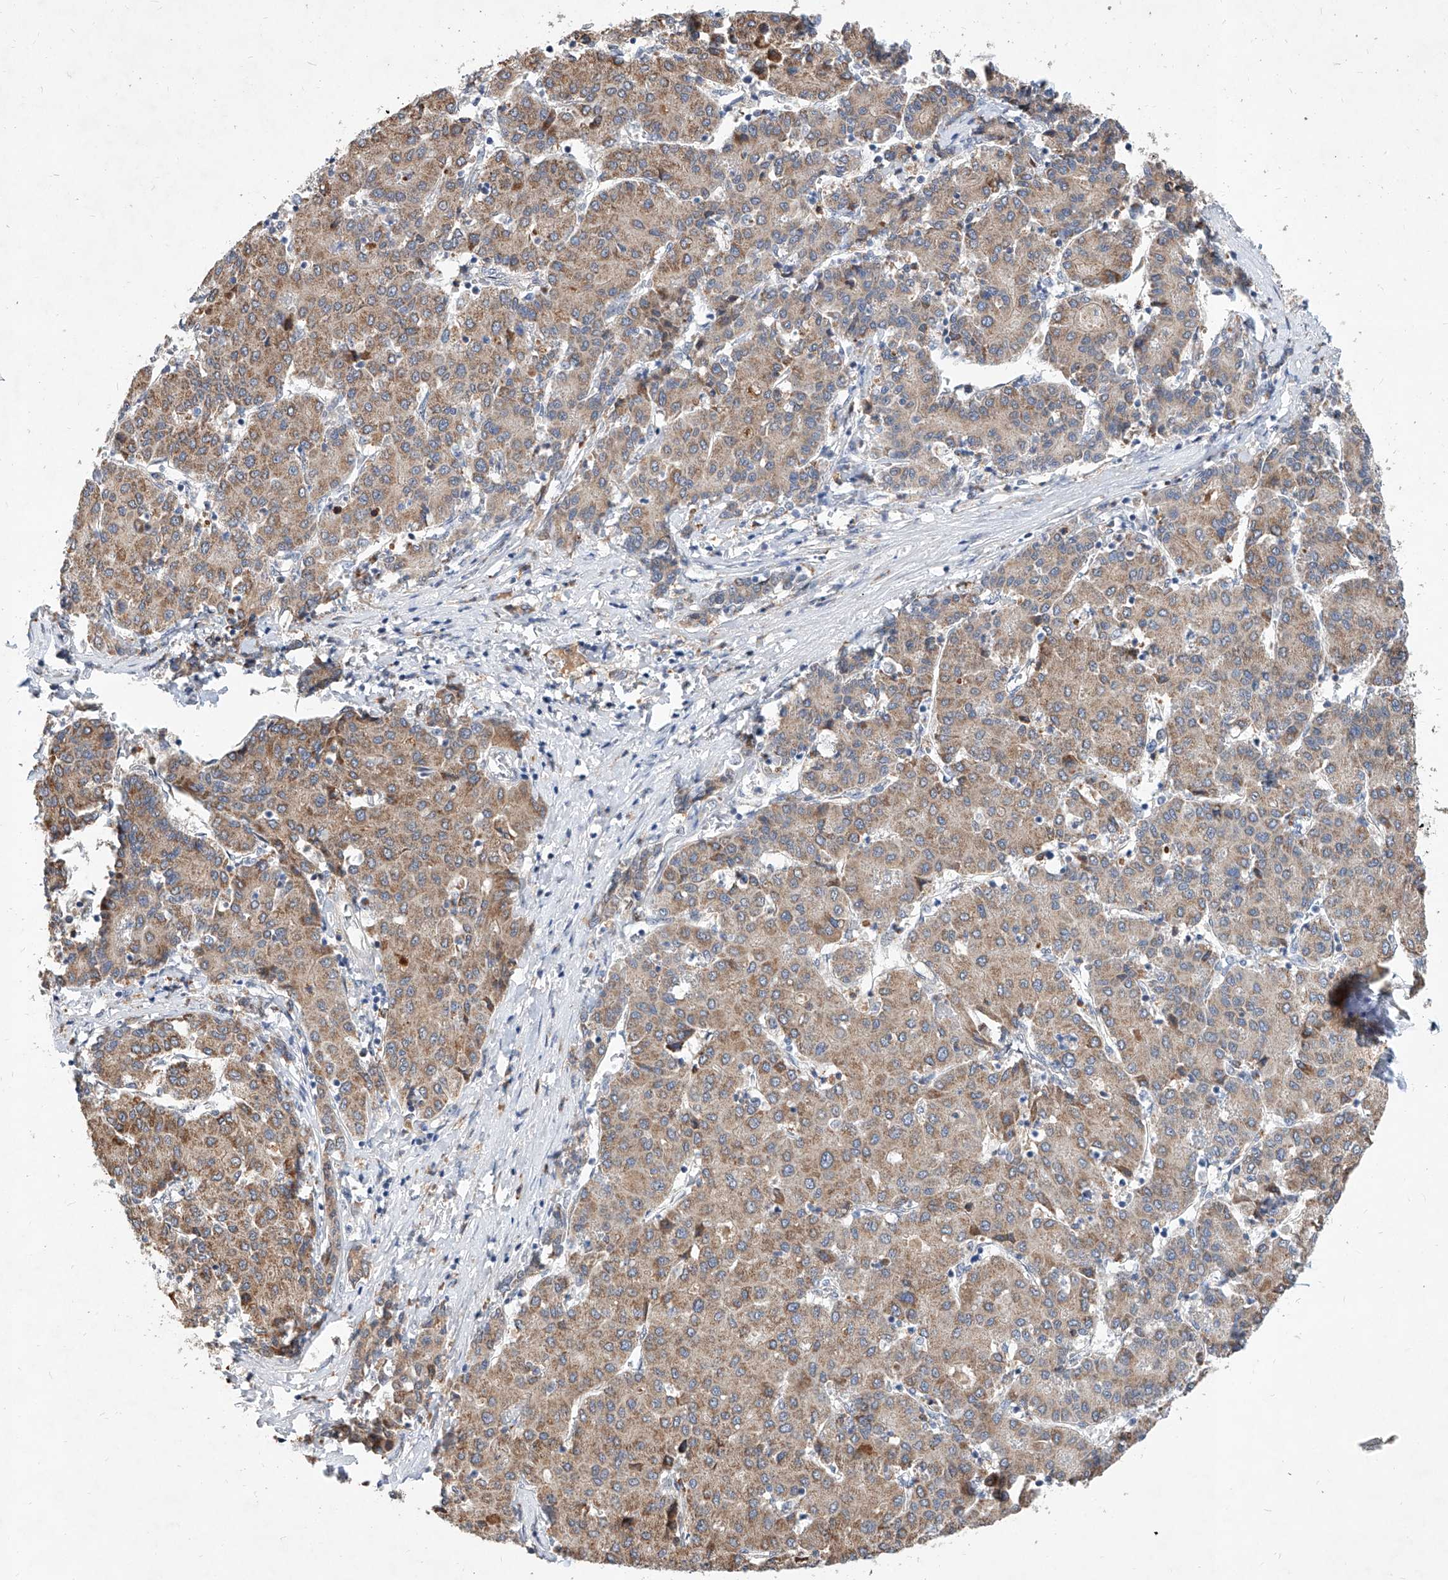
{"staining": {"intensity": "moderate", "quantity": ">75%", "location": "cytoplasmic/membranous"}, "tissue": "liver cancer", "cell_type": "Tumor cells", "image_type": "cancer", "snomed": [{"axis": "morphology", "description": "Carcinoma, Hepatocellular, NOS"}, {"axis": "topography", "description": "Liver"}], "caption": "IHC micrograph of neoplastic tissue: human liver cancer stained using immunohistochemistry (IHC) demonstrates medium levels of moderate protein expression localized specifically in the cytoplasmic/membranous of tumor cells, appearing as a cytoplasmic/membranous brown color.", "gene": "MFSD4B", "patient": {"sex": "male", "age": 65}}